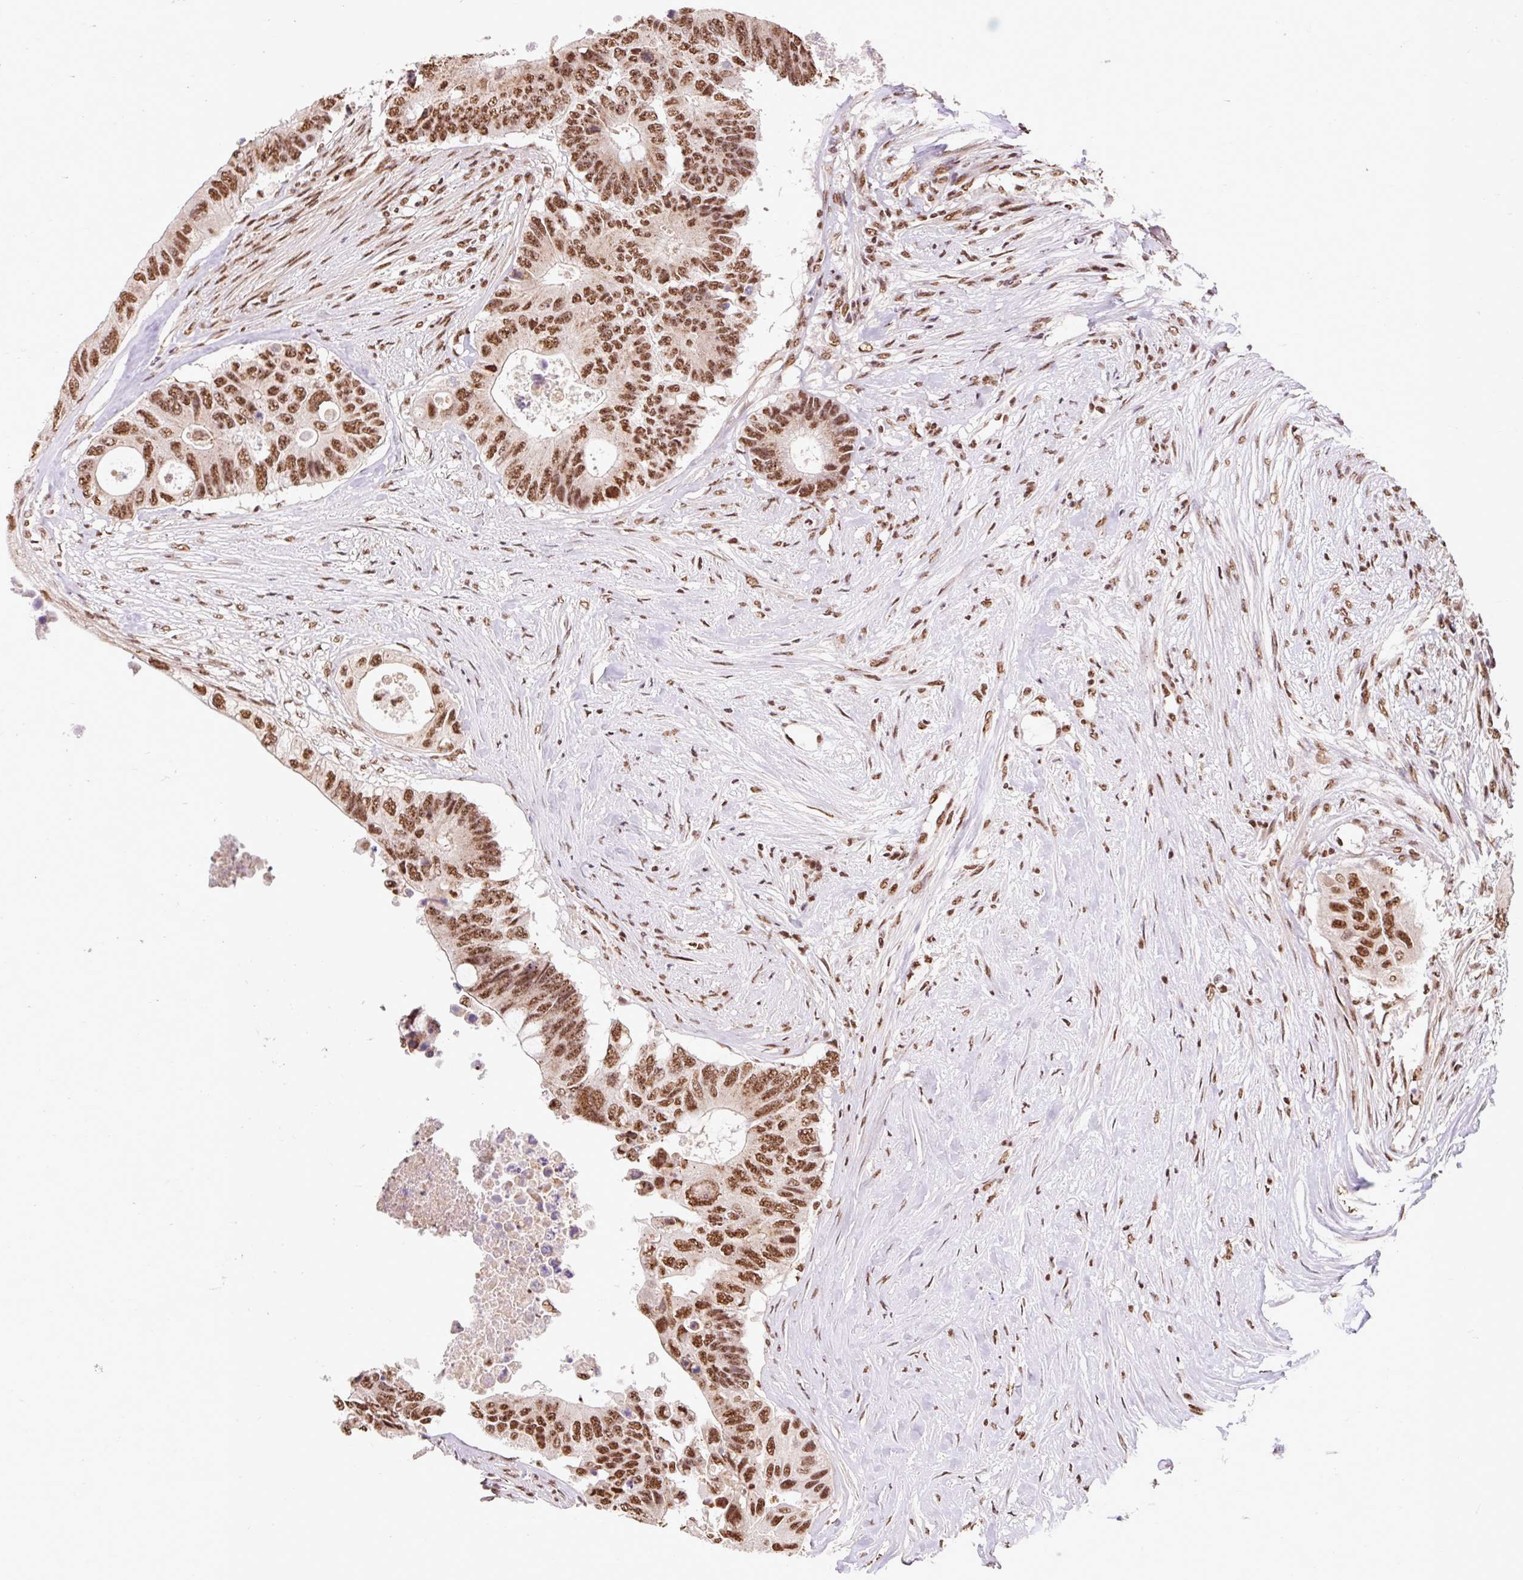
{"staining": {"intensity": "moderate", "quantity": ">75%", "location": "nuclear"}, "tissue": "colorectal cancer", "cell_type": "Tumor cells", "image_type": "cancer", "snomed": [{"axis": "morphology", "description": "Adenocarcinoma, NOS"}, {"axis": "topography", "description": "Colon"}], "caption": "This micrograph displays adenocarcinoma (colorectal) stained with immunohistochemistry to label a protein in brown. The nuclear of tumor cells show moderate positivity for the protein. Nuclei are counter-stained blue.", "gene": "BICRA", "patient": {"sex": "male", "age": 71}}